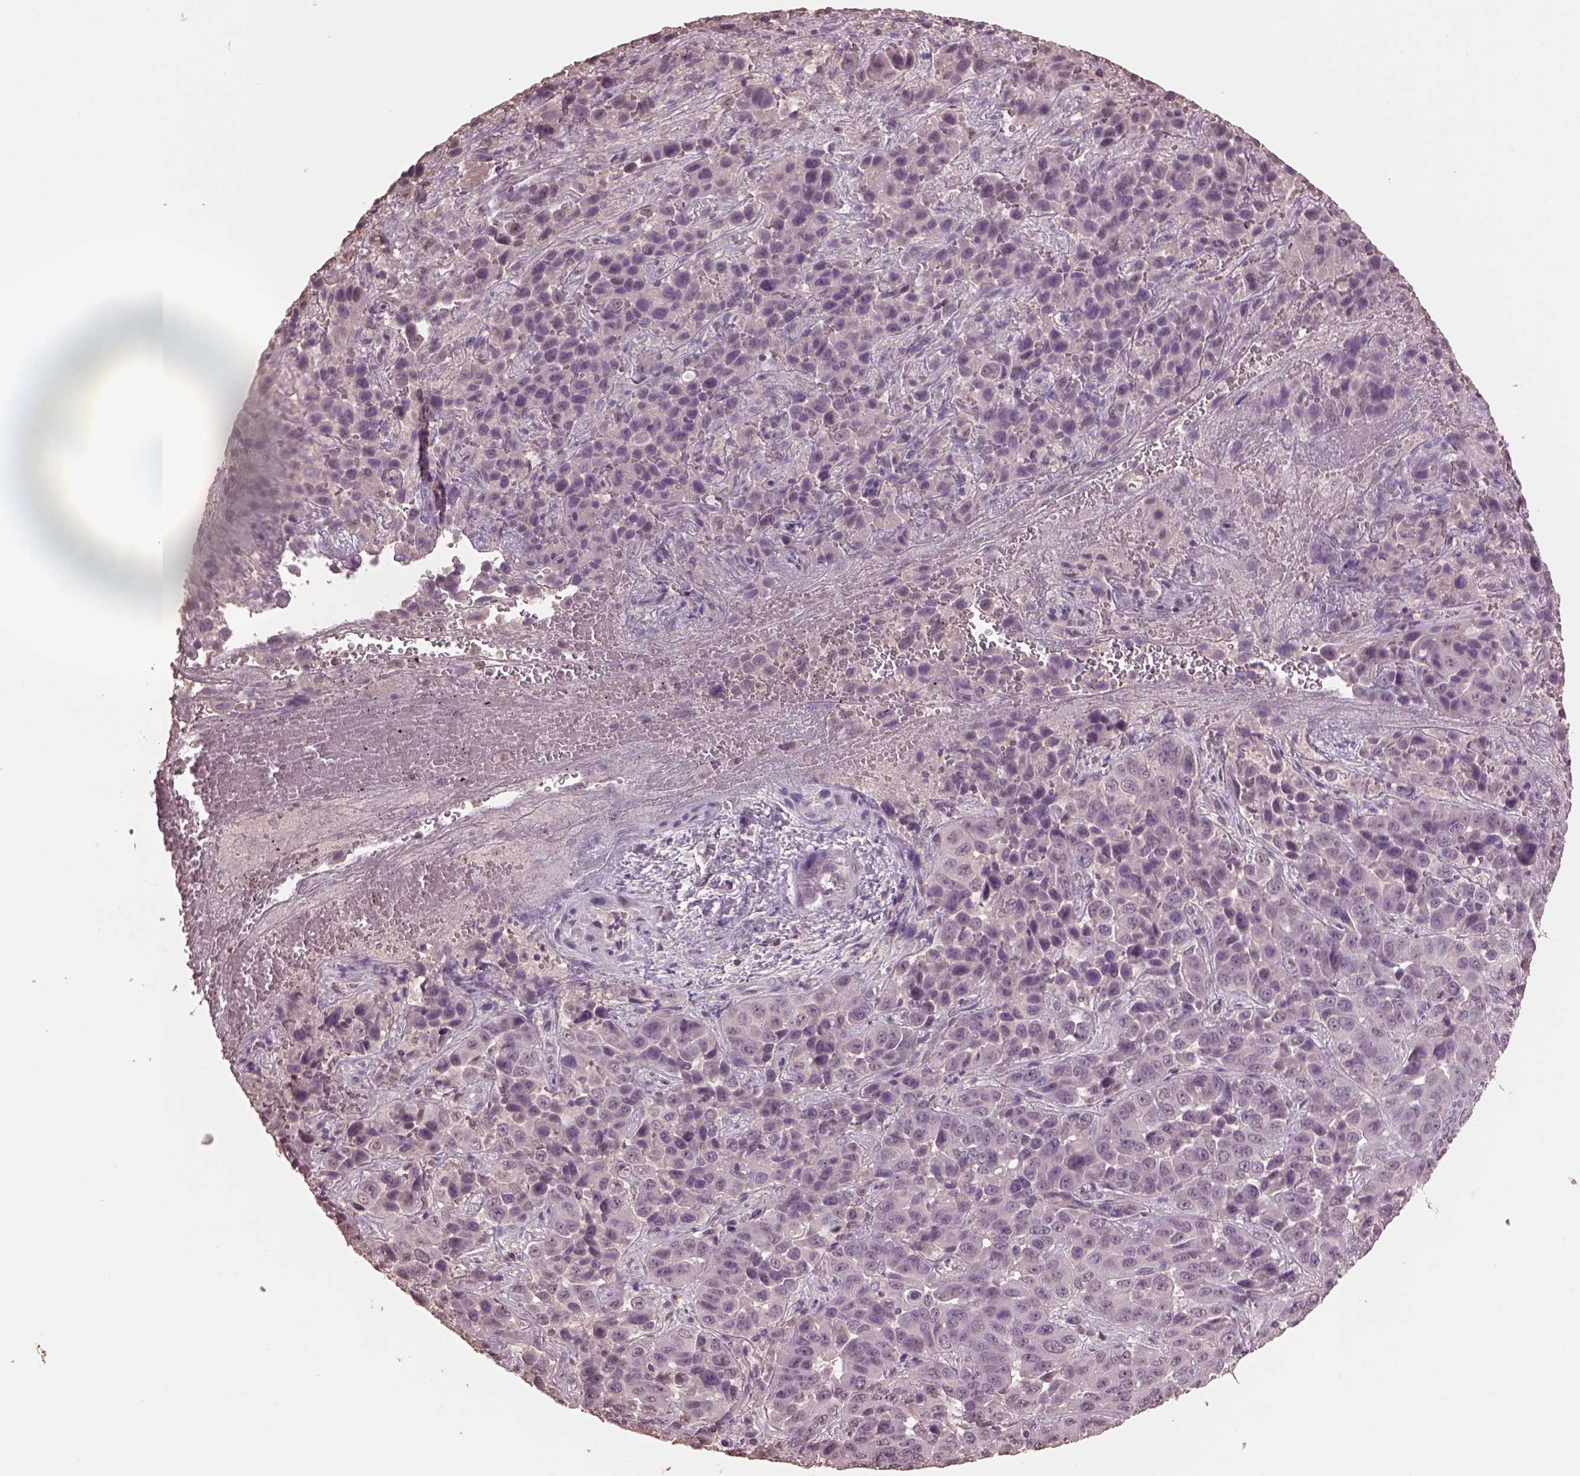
{"staining": {"intensity": "negative", "quantity": "none", "location": "none"}, "tissue": "liver cancer", "cell_type": "Tumor cells", "image_type": "cancer", "snomed": [{"axis": "morphology", "description": "Cholangiocarcinoma"}, {"axis": "topography", "description": "Liver"}], "caption": "Tumor cells are negative for protein expression in human liver cancer (cholangiocarcinoma). (Stains: DAB (3,3'-diaminobenzidine) IHC with hematoxylin counter stain, Microscopy: brightfield microscopy at high magnification).", "gene": "CPT1C", "patient": {"sex": "female", "age": 52}}